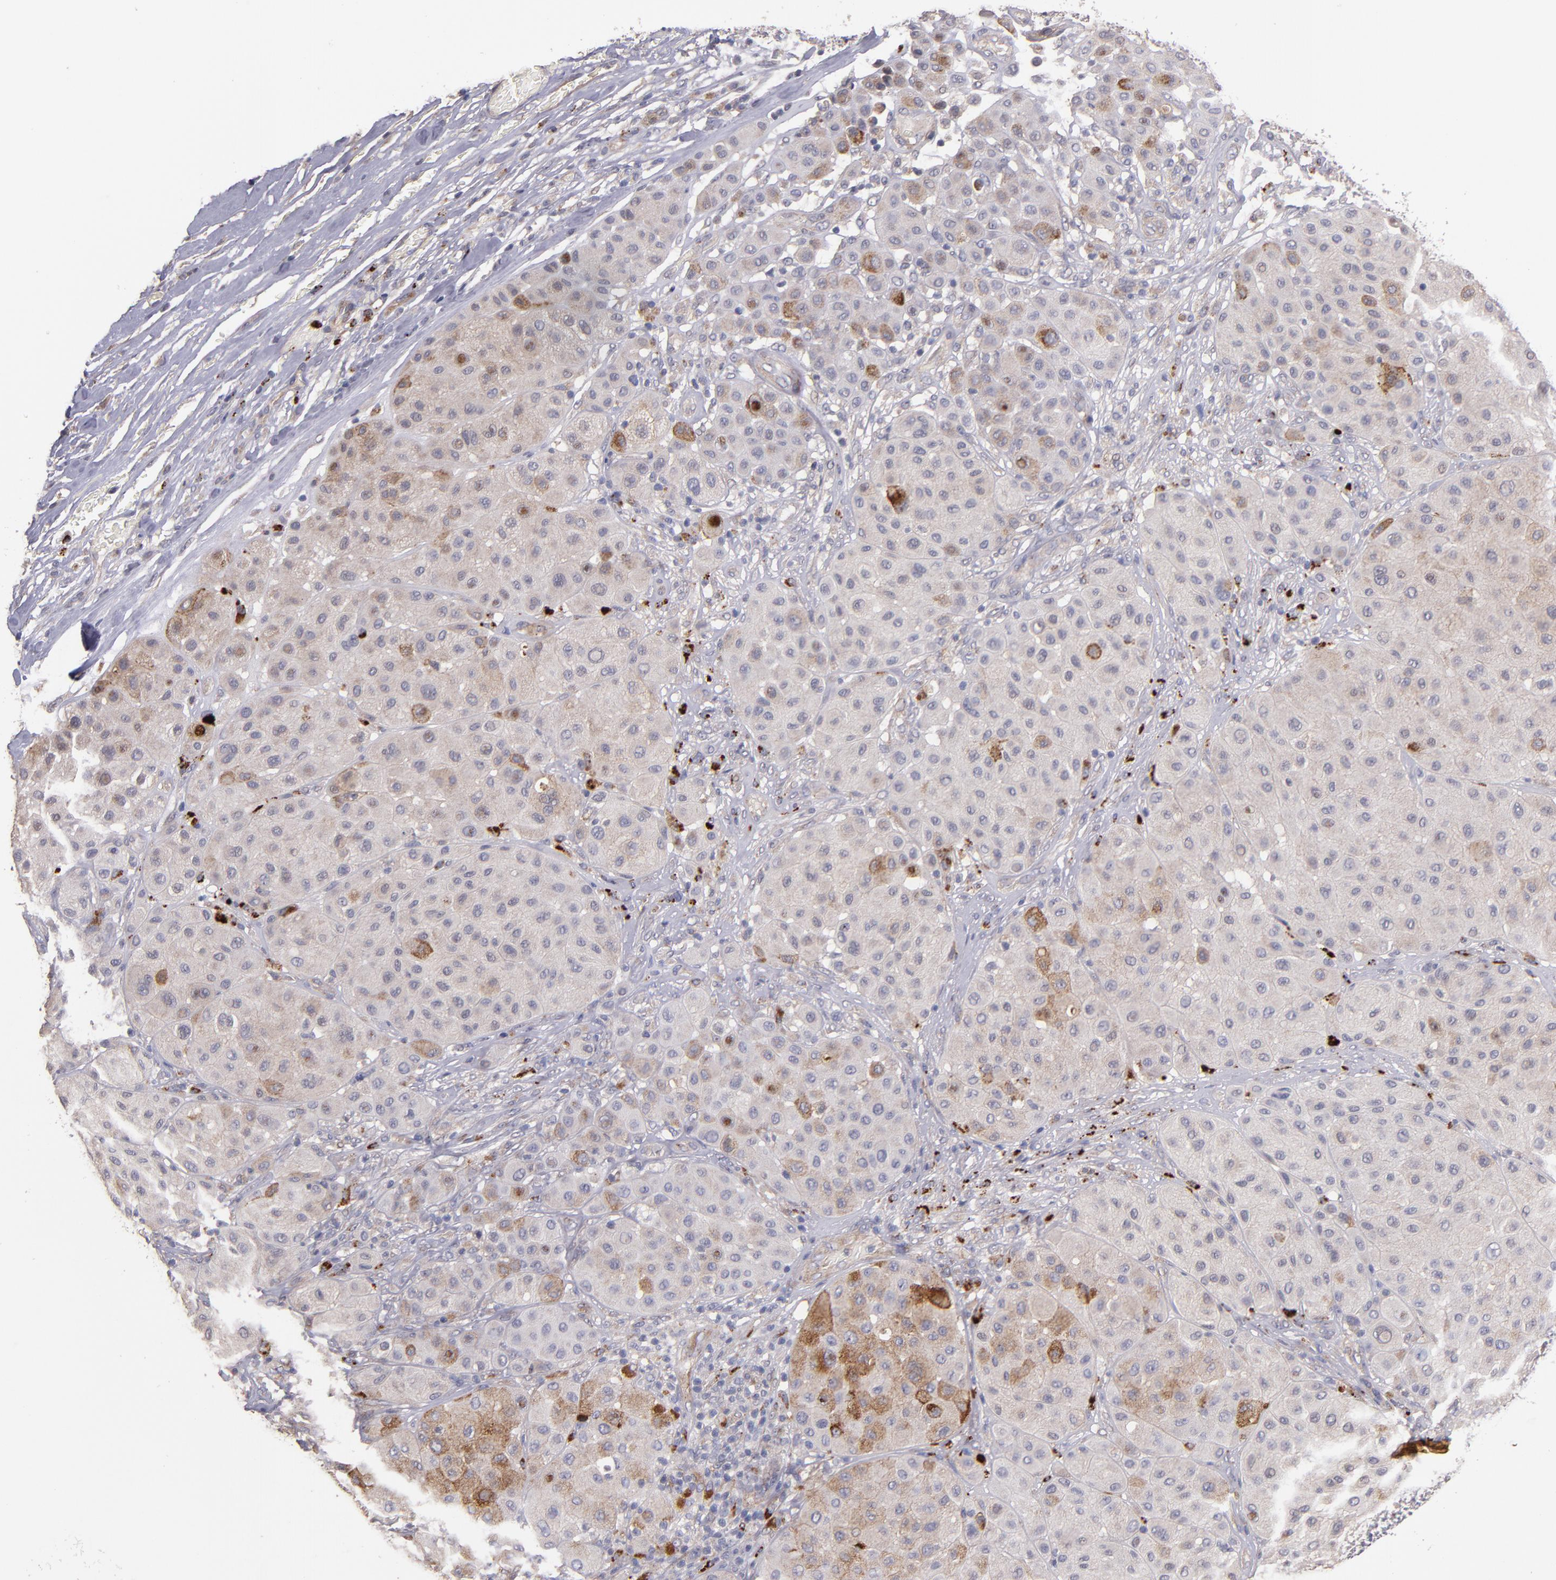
{"staining": {"intensity": "moderate", "quantity": "<25%", "location": "cytoplasmic/membranous"}, "tissue": "melanoma", "cell_type": "Tumor cells", "image_type": "cancer", "snomed": [{"axis": "morphology", "description": "Normal tissue, NOS"}, {"axis": "morphology", "description": "Malignant melanoma, Metastatic site"}, {"axis": "topography", "description": "Skin"}], "caption": "Malignant melanoma (metastatic site) stained with DAB IHC reveals low levels of moderate cytoplasmic/membranous positivity in approximately <25% of tumor cells. (DAB (3,3'-diaminobenzidine) = brown stain, brightfield microscopy at high magnification).", "gene": "MAGEE1", "patient": {"sex": "male", "age": 41}}